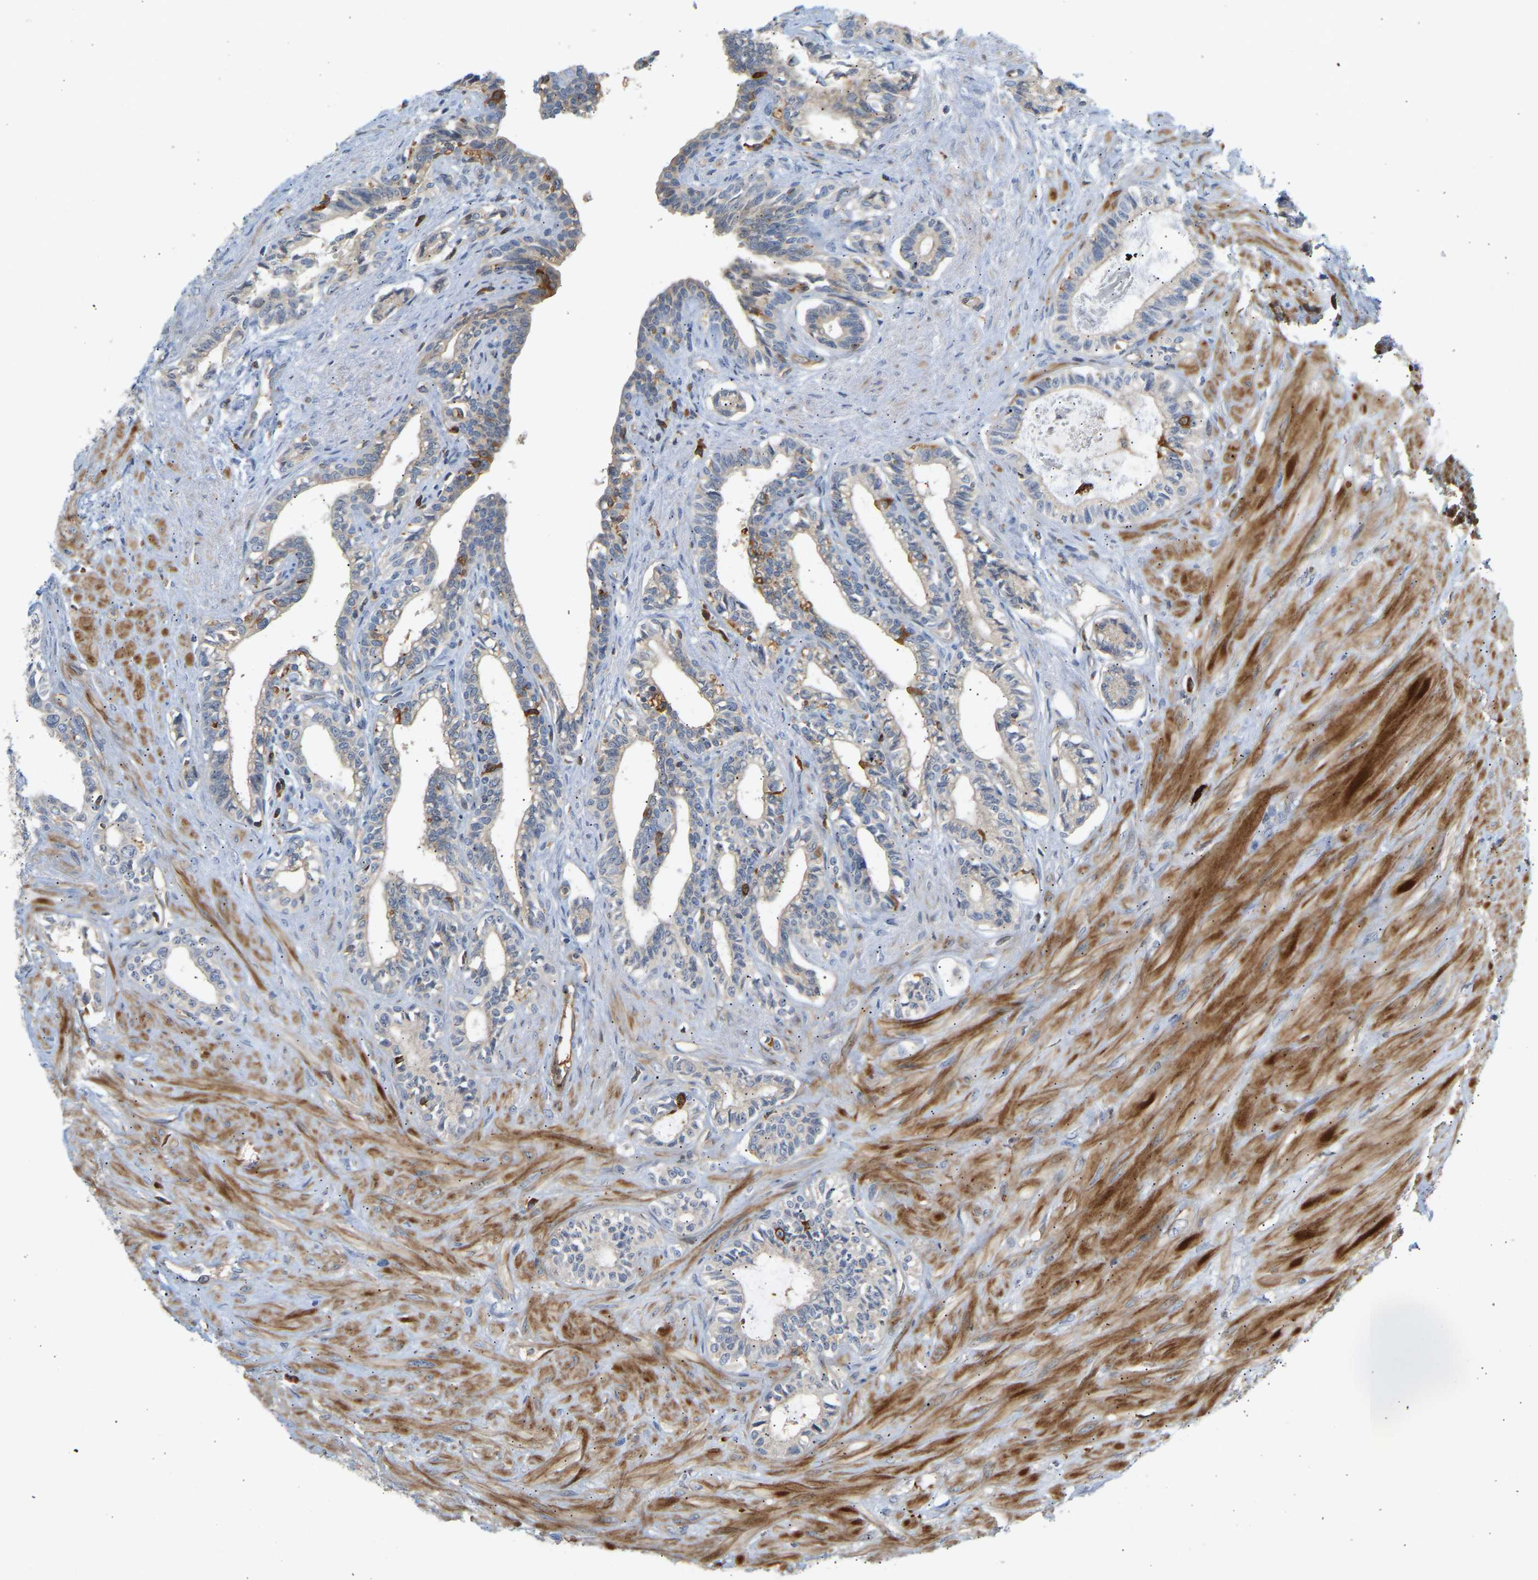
{"staining": {"intensity": "moderate", "quantity": "<25%", "location": "cytoplasmic/membranous"}, "tissue": "seminal vesicle", "cell_type": "Glandular cells", "image_type": "normal", "snomed": [{"axis": "morphology", "description": "Normal tissue, NOS"}, {"axis": "morphology", "description": "Adenocarcinoma, High grade"}, {"axis": "topography", "description": "Prostate"}, {"axis": "topography", "description": "Seminal veicle"}], "caption": "Immunohistochemistry of benign seminal vesicle displays low levels of moderate cytoplasmic/membranous staining in about <25% of glandular cells. (DAB (3,3'-diaminobenzidine) IHC, brown staining for protein, blue staining for nuclei).", "gene": "PLCG2", "patient": {"sex": "male", "age": 55}}